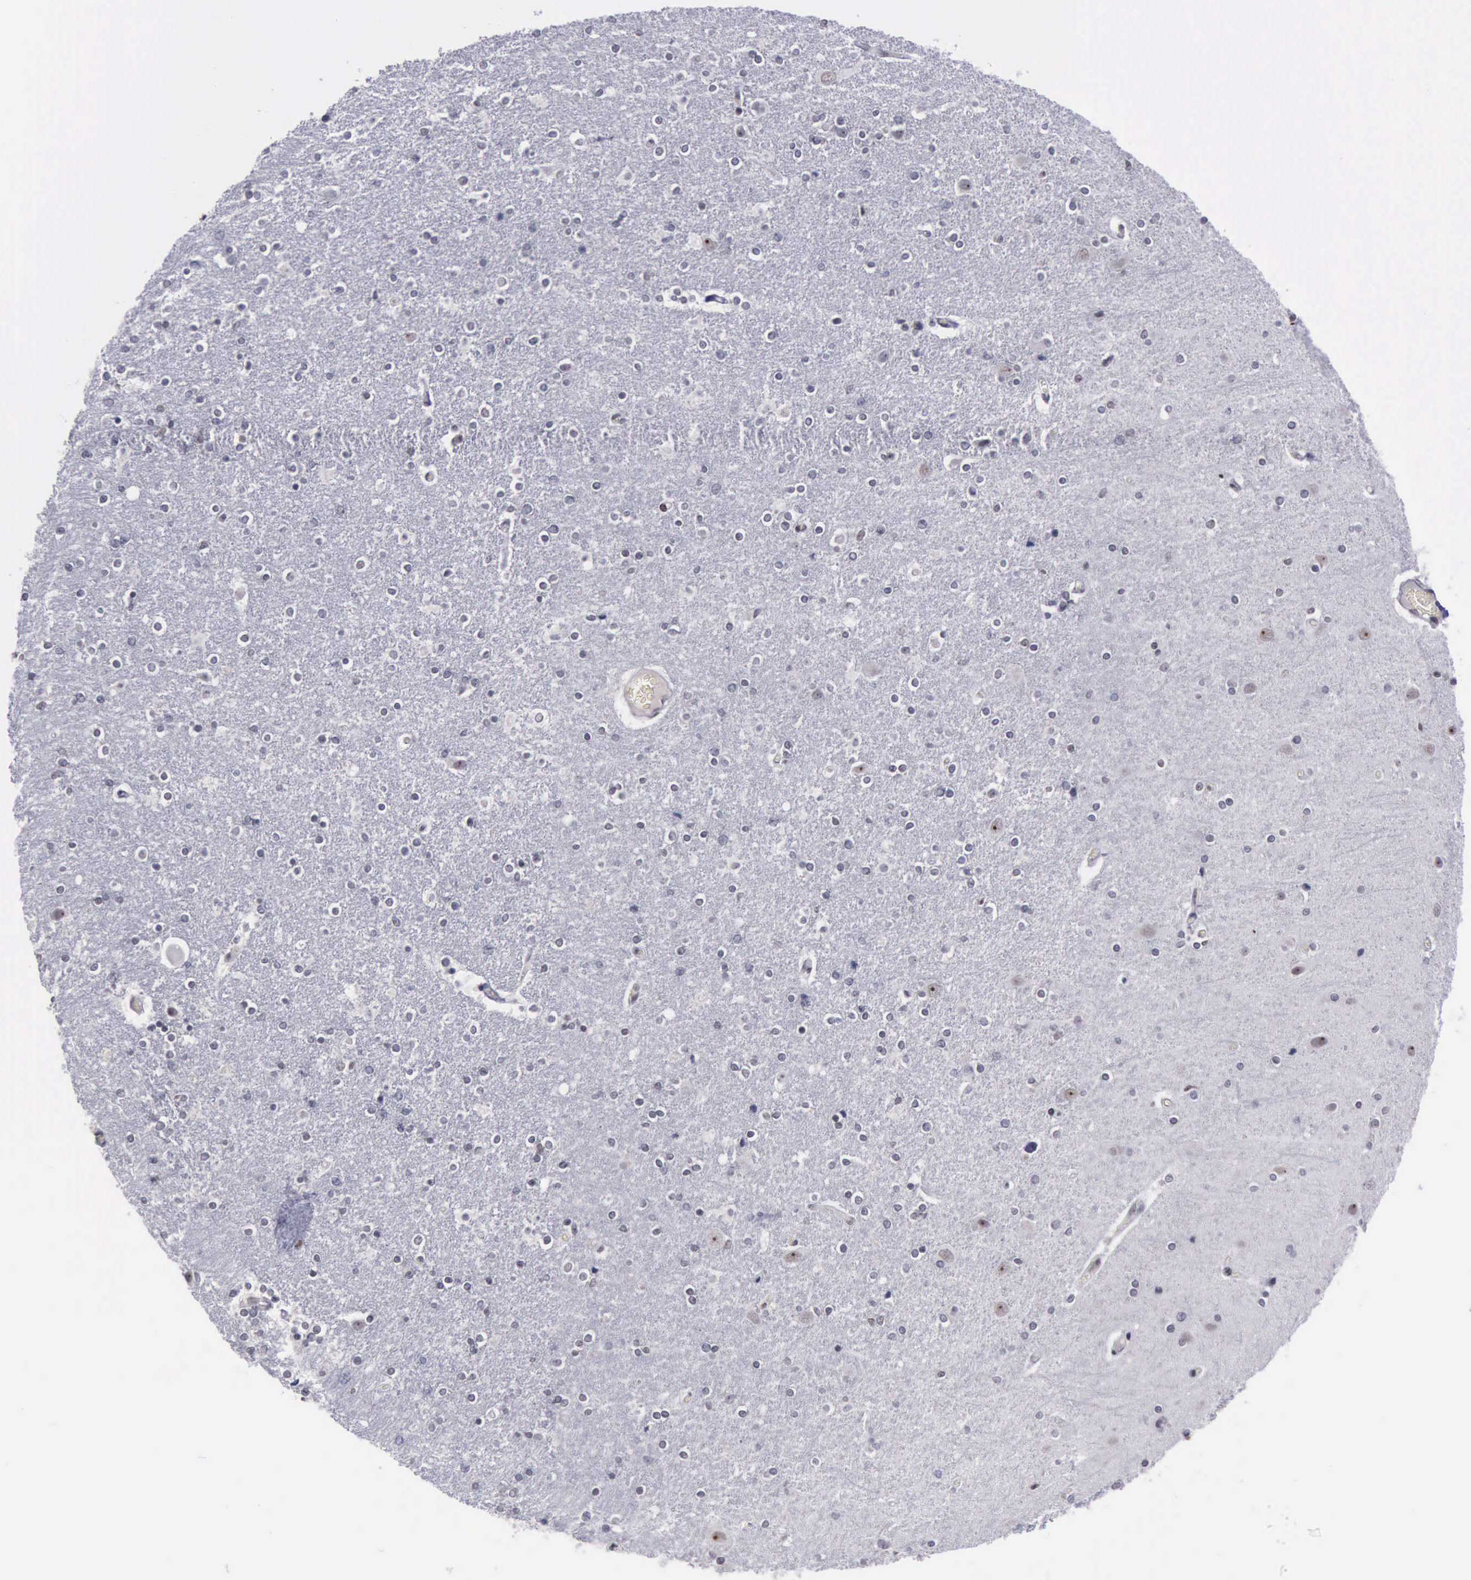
{"staining": {"intensity": "weak", "quantity": "<25%", "location": "nuclear"}, "tissue": "caudate", "cell_type": "Glial cells", "image_type": "normal", "snomed": [{"axis": "morphology", "description": "Normal tissue, NOS"}, {"axis": "topography", "description": "Lateral ventricle wall"}], "caption": "The micrograph exhibits no significant positivity in glial cells of caudate. (DAB (3,3'-diaminobenzidine) immunohistochemistry (IHC) with hematoxylin counter stain).", "gene": "YY1", "patient": {"sex": "female", "age": 54}}